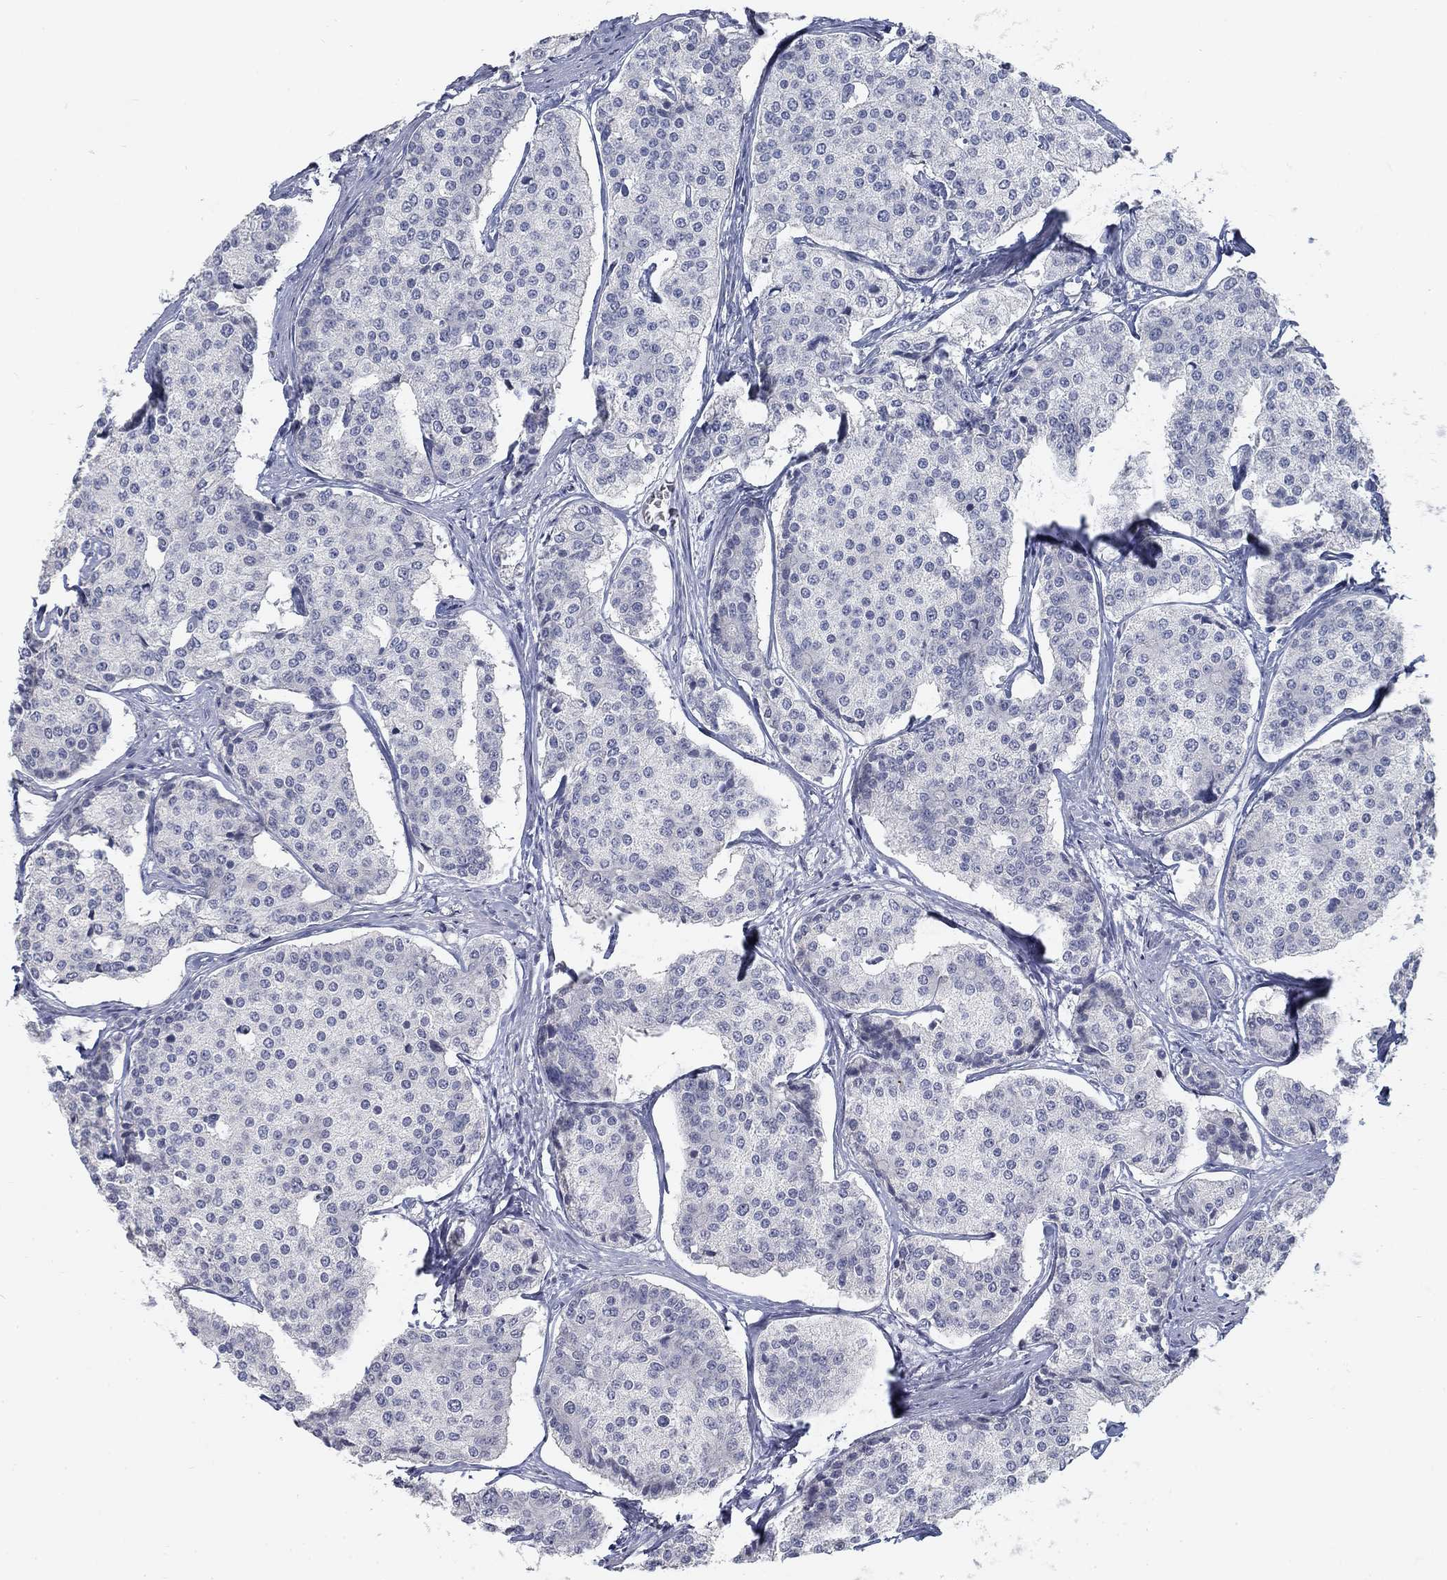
{"staining": {"intensity": "negative", "quantity": "none", "location": "none"}, "tissue": "carcinoid", "cell_type": "Tumor cells", "image_type": "cancer", "snomed": [{"axis": "morphology", "description": "Carcinoid, malignant, NOS"}, {"axis": "topography", "description": "Small intestine"}], "caption": "Carcinoid was stained to show a protein in brown. There is no significant expression in tumor cells.", "gene": "ATP1A3", "patient": {"sex": "female", "age": 65}}